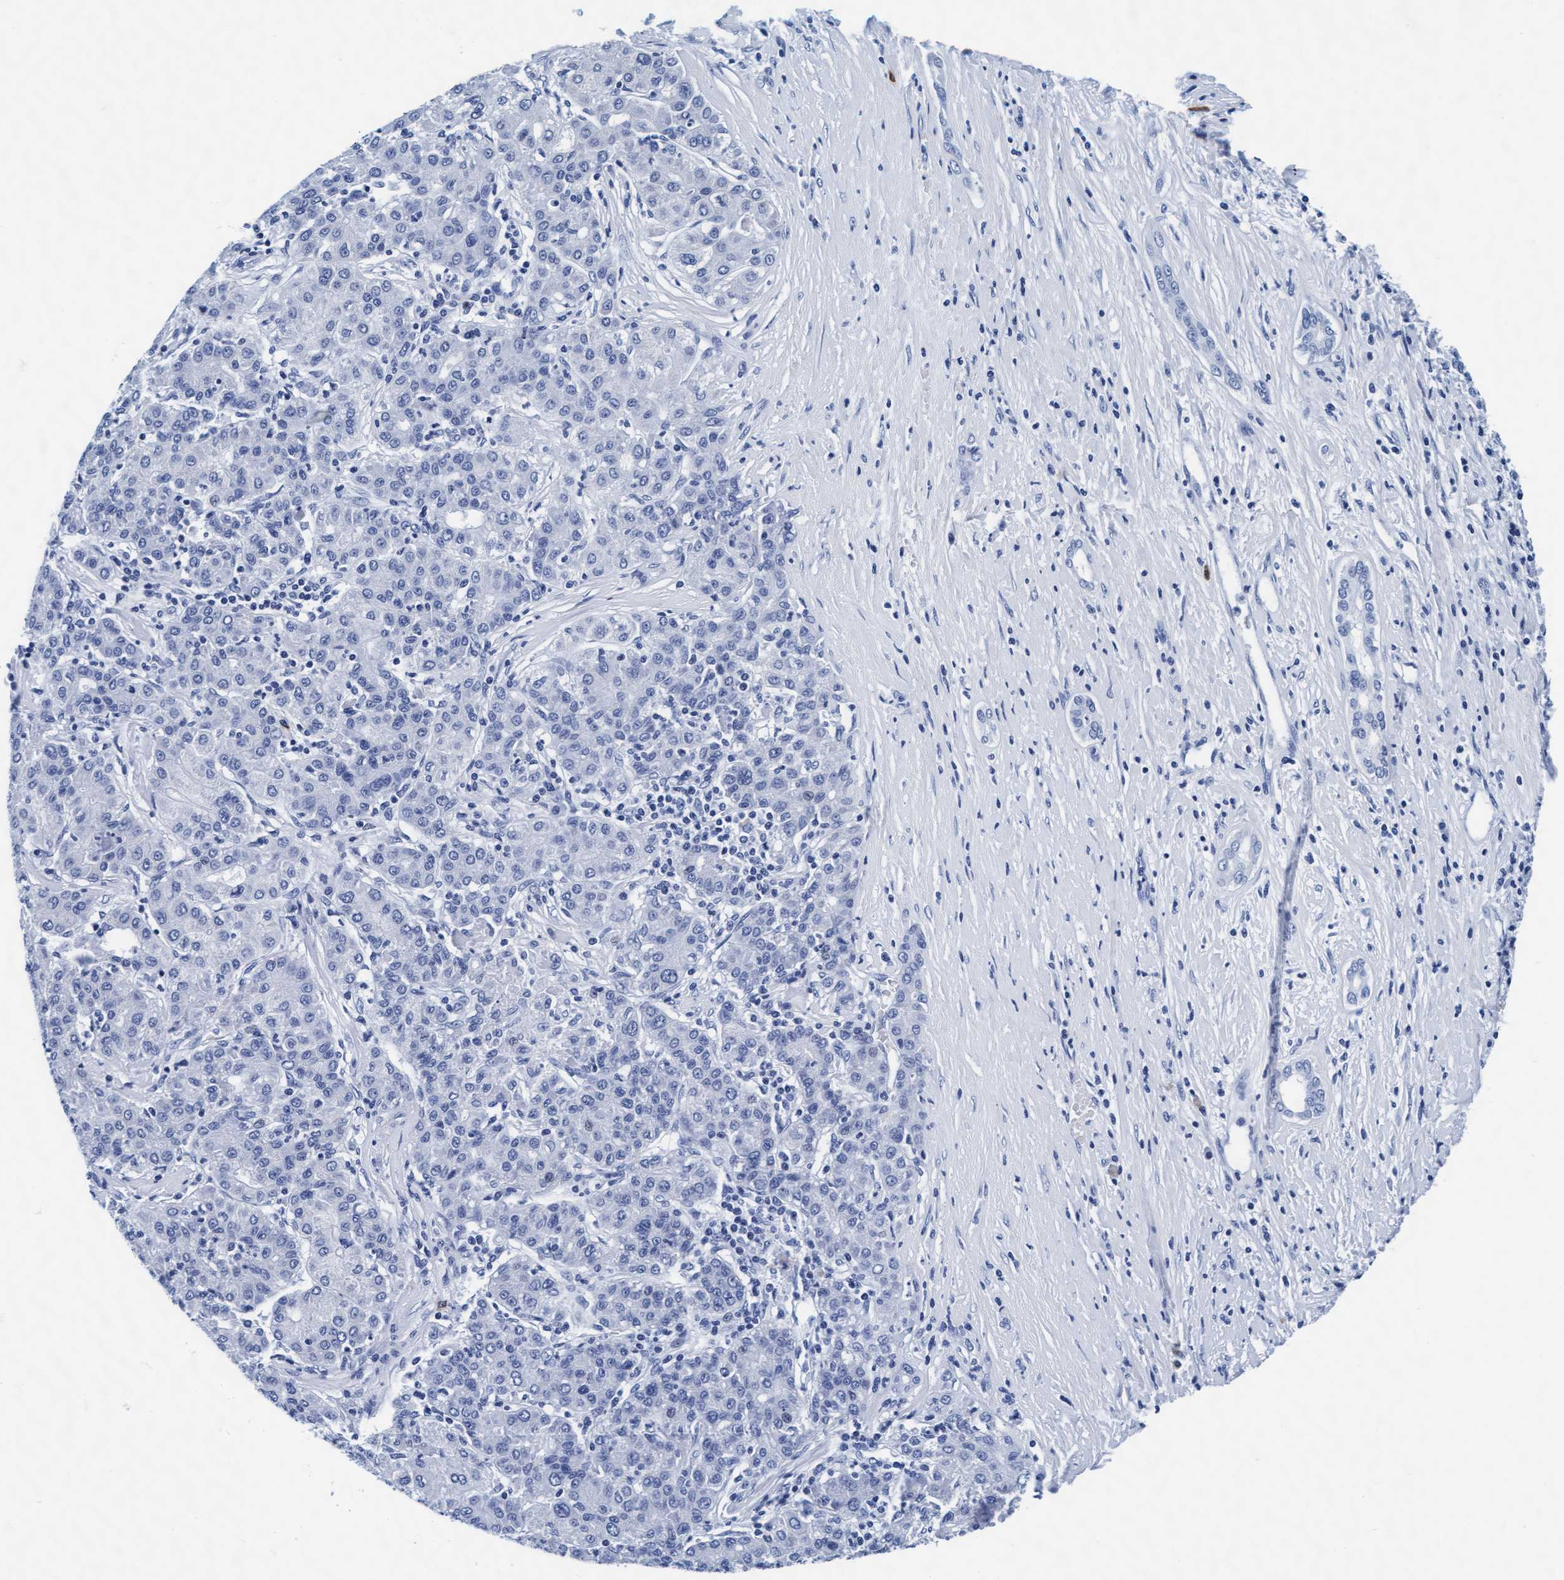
{"staining": {"intensity": "negative", "quantity": "none", "location": "none"}, "tissue": "liver cancer", "cell_type": "Tumor cells", "image_type": "cancer", "snomed": [{"axis": "morphology", "description": "Carcinoma, Hepatocellular, NOS"}, {"axis": "topography", "description": "Liver"}], "caption": "Tumor cells are negative for protein expression in human liver hepatocellular carcinoma.", "gene": "ARSG", "patient": {"sex": "male", "age": 65}}